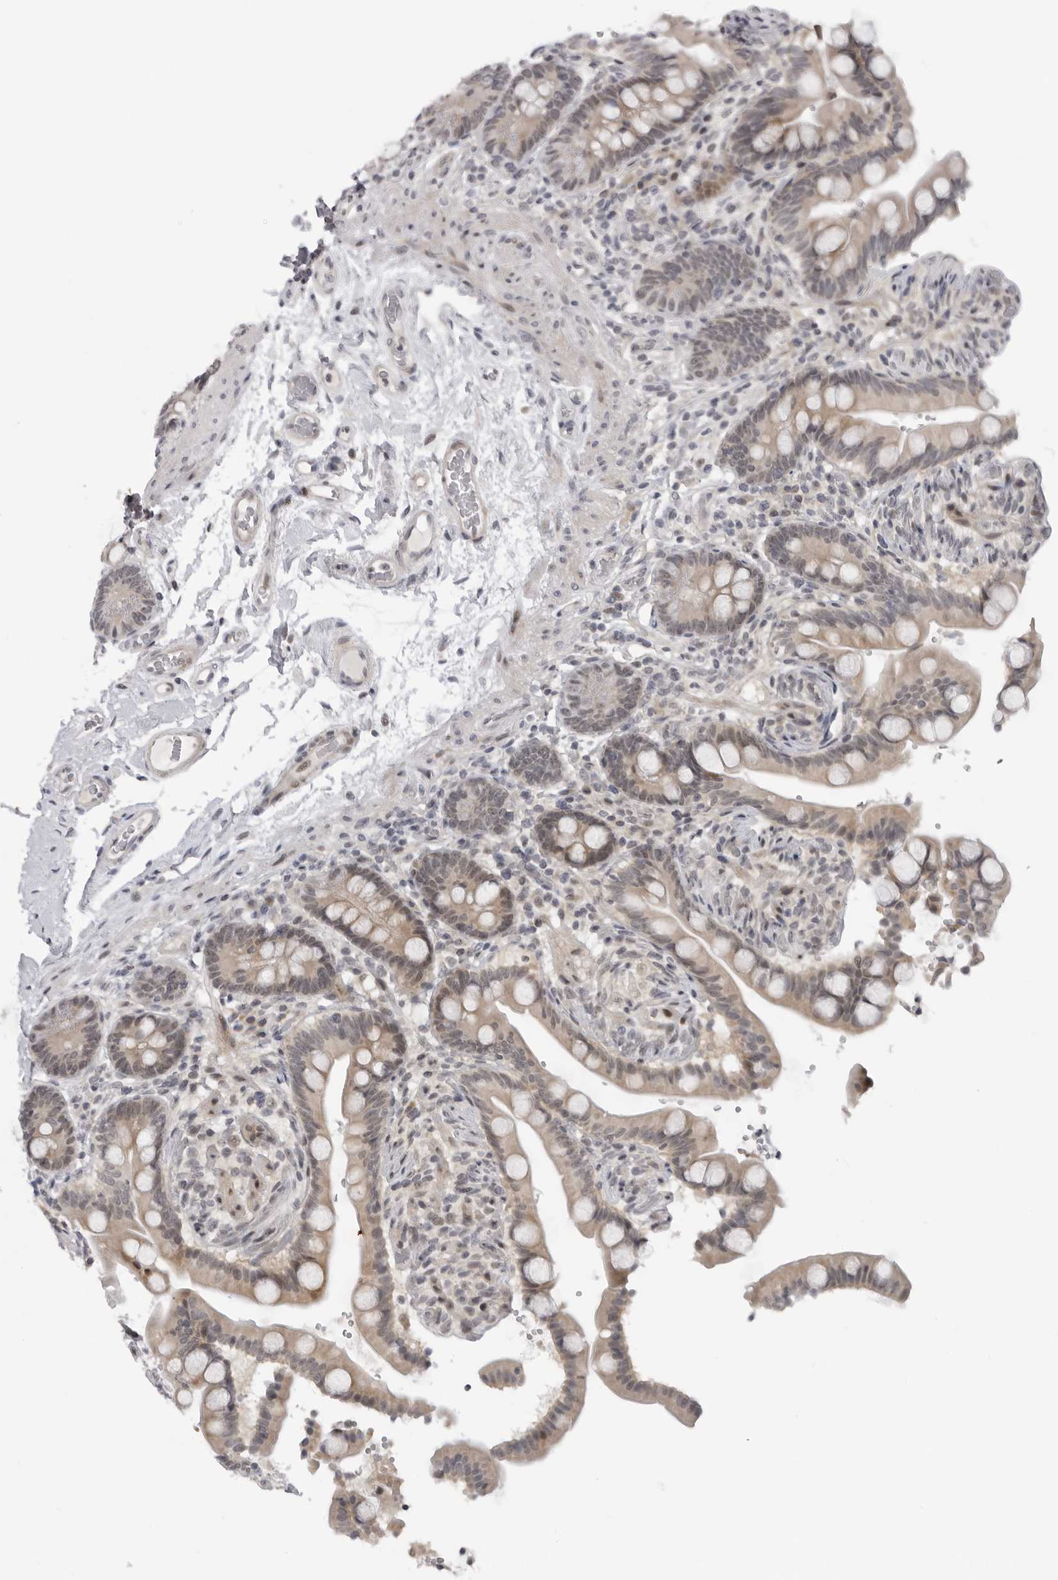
{"staining": {"intensity": "weak", "quantity": "25%-75%", "location": "nuclear"}, "tissue": "colon", "cell_type": "Endothelial cells", "image_type": "normal", "snomed": [{"axis": "morphology", "description": "Normal tissue, NOS"}, {"axis": "topography", "description": "Smooth muscle"}, {"axis": "topography", "description": "Colon"}], "caption": "A brown stain shows weak nuclear positivity of a protein in endothelial cells of normal human colon.", "gene": "ALPK2", "patient": {"sex": "male", "age": 73}}